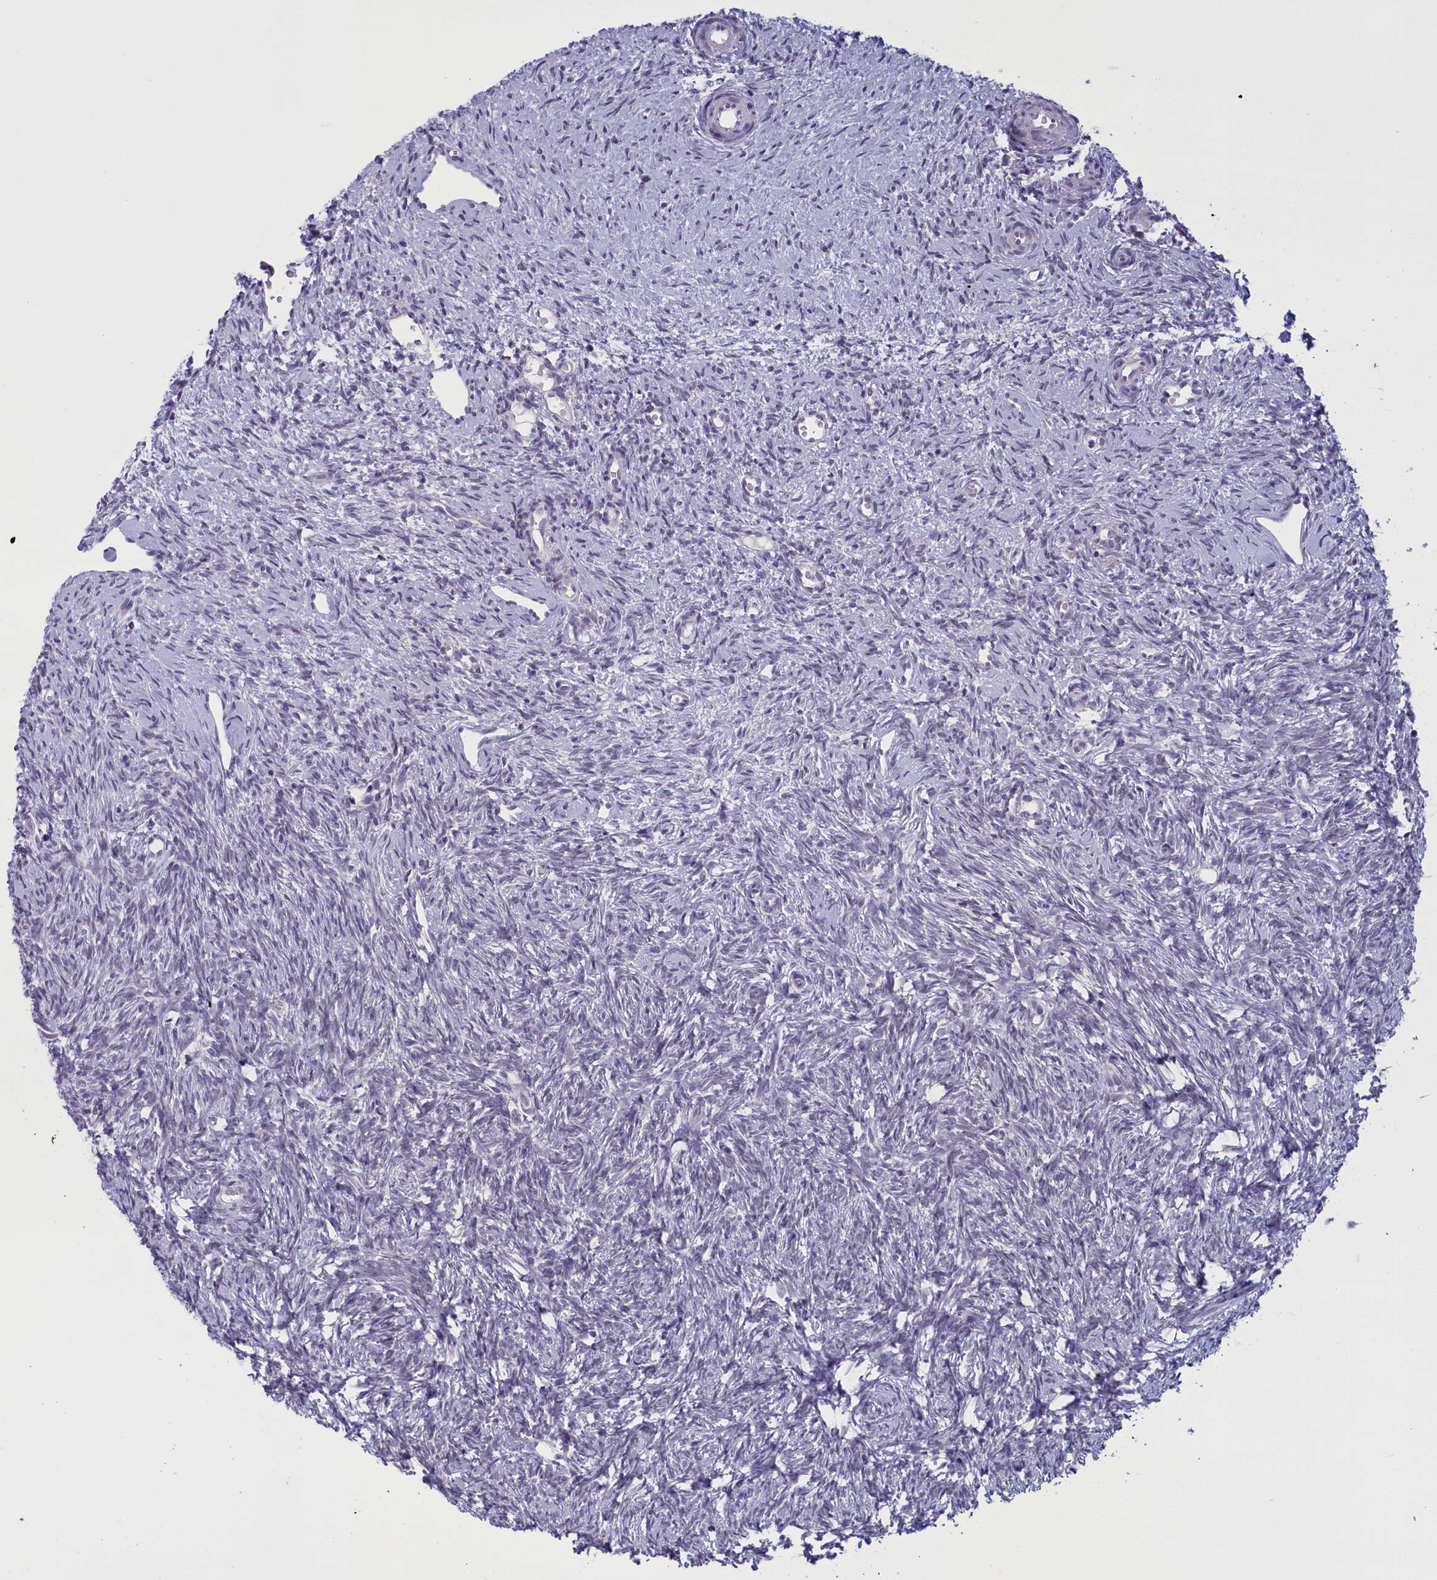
{"staining": {"intensity": "negative", "quantity": "none", "location": "none"}, "tissue": "ovary", "cell_type": "Follicle cells", "image_type": "normal", "snomed": [{"axis": "morphology", "description": "Normal tissue, NOS"}, {"axis": "topography", "description": "Ovary"}], "caption": "Immunohistochemistry (IHC) micrograph of benign ovary: human ovary stained with DAB demonstrates no significant protein expression in follicle cells.", "gene": "ELOA2", "patient": {"sex": "female", "age": 51}}